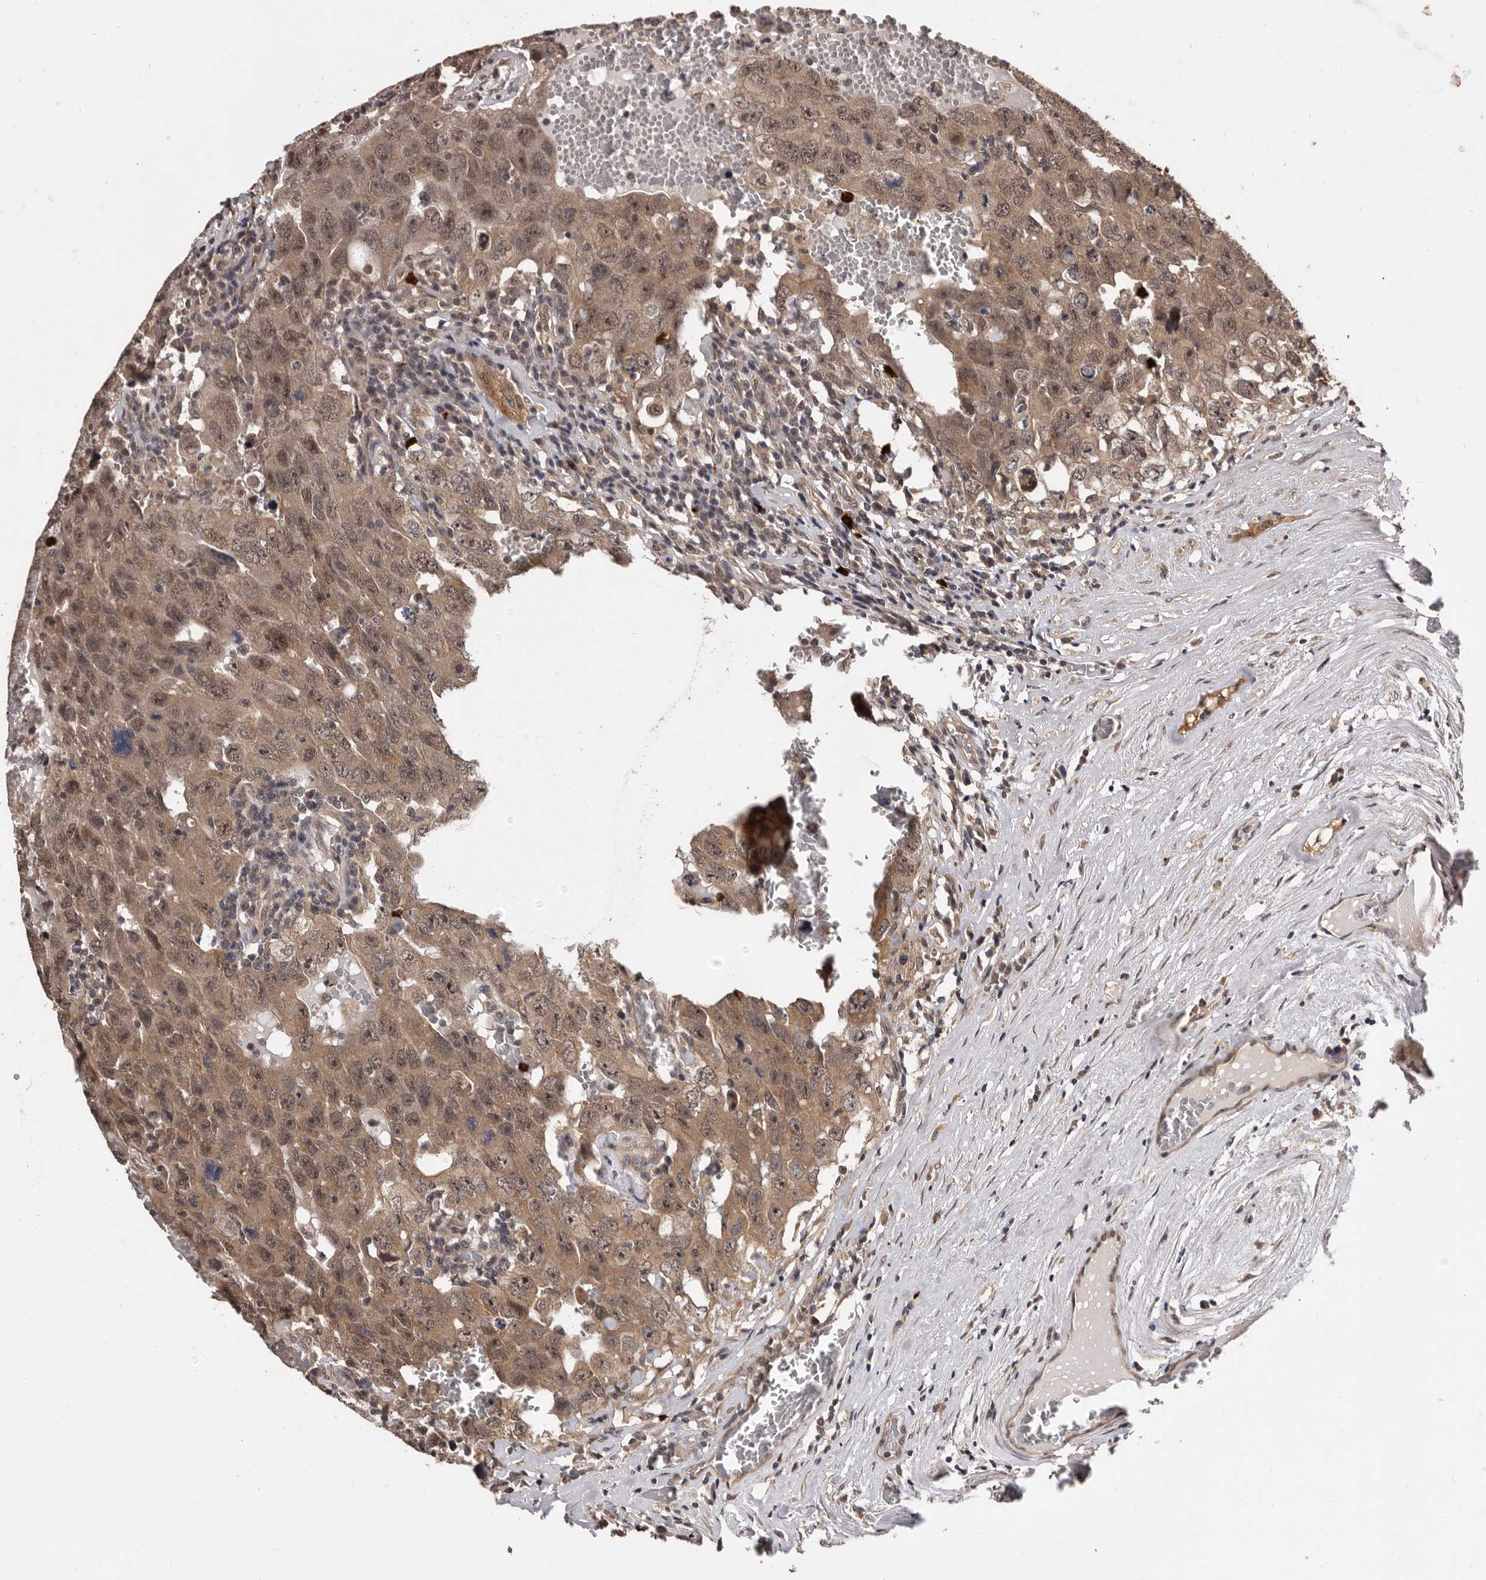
{"staining": {"intensity": "moderate", "quantity": ">75%", "location": "cytoplasmic/membranous,nuclear"}, "tissue": "testis cancer", "cell_type": "Tumor cells", "image_type": "cancer", "snomed": [{"axis": "morphology", "description": "Carcinoma, Embryonal, NOS"}, {"axis": "topography", "description": "Testis"}], "caption": "Immunohistochemistry photomicrograph of testis cancer stained for a protein (brown), which exhibits medium levels of moderate cytoplasmic/membranous and nuclear expression in about >75% of tumor cells.", "gene": "VPS37A", "patient": {"sex": "male", "age": 26}}